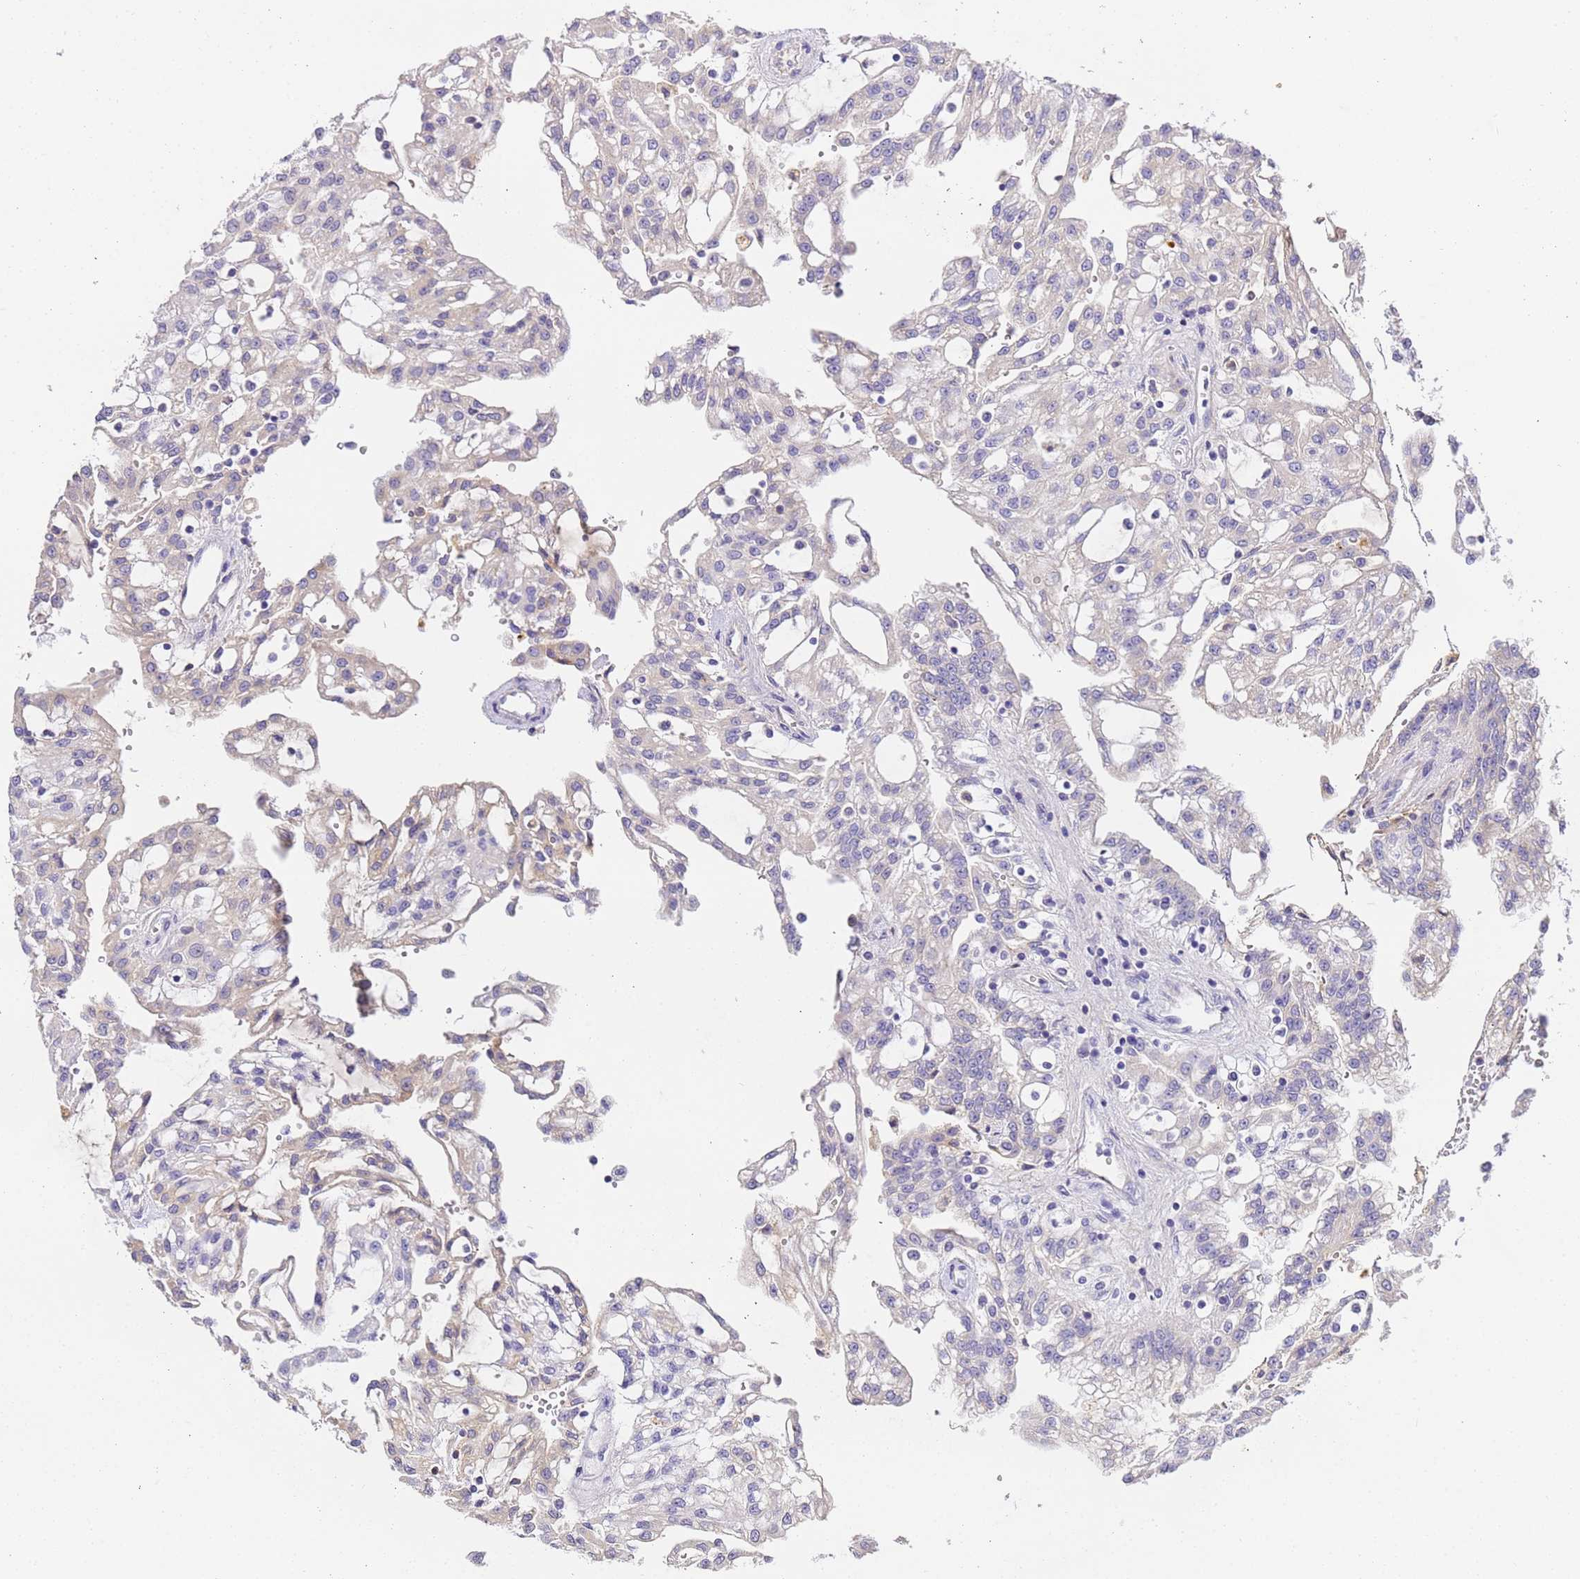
{"staining": {"intensity": "negative", "quantity": "none", "location": "none"}, "tissue": "renal cancer", "cell_type": "Tumor cells", "image_type": "cancer", "snomed": [{"axis": "morphology", "description": "Adenocarcinoma, NOS"}, {"axis": "topography", "description": "Kidney"}], "caption": "A histopathology image of renal cancer (adenocarcinoma) stained for a protein reveals no brown staining in tumor cells.", "gene": "CFHR2", "patient": {"sex": "male", "age": 63}}